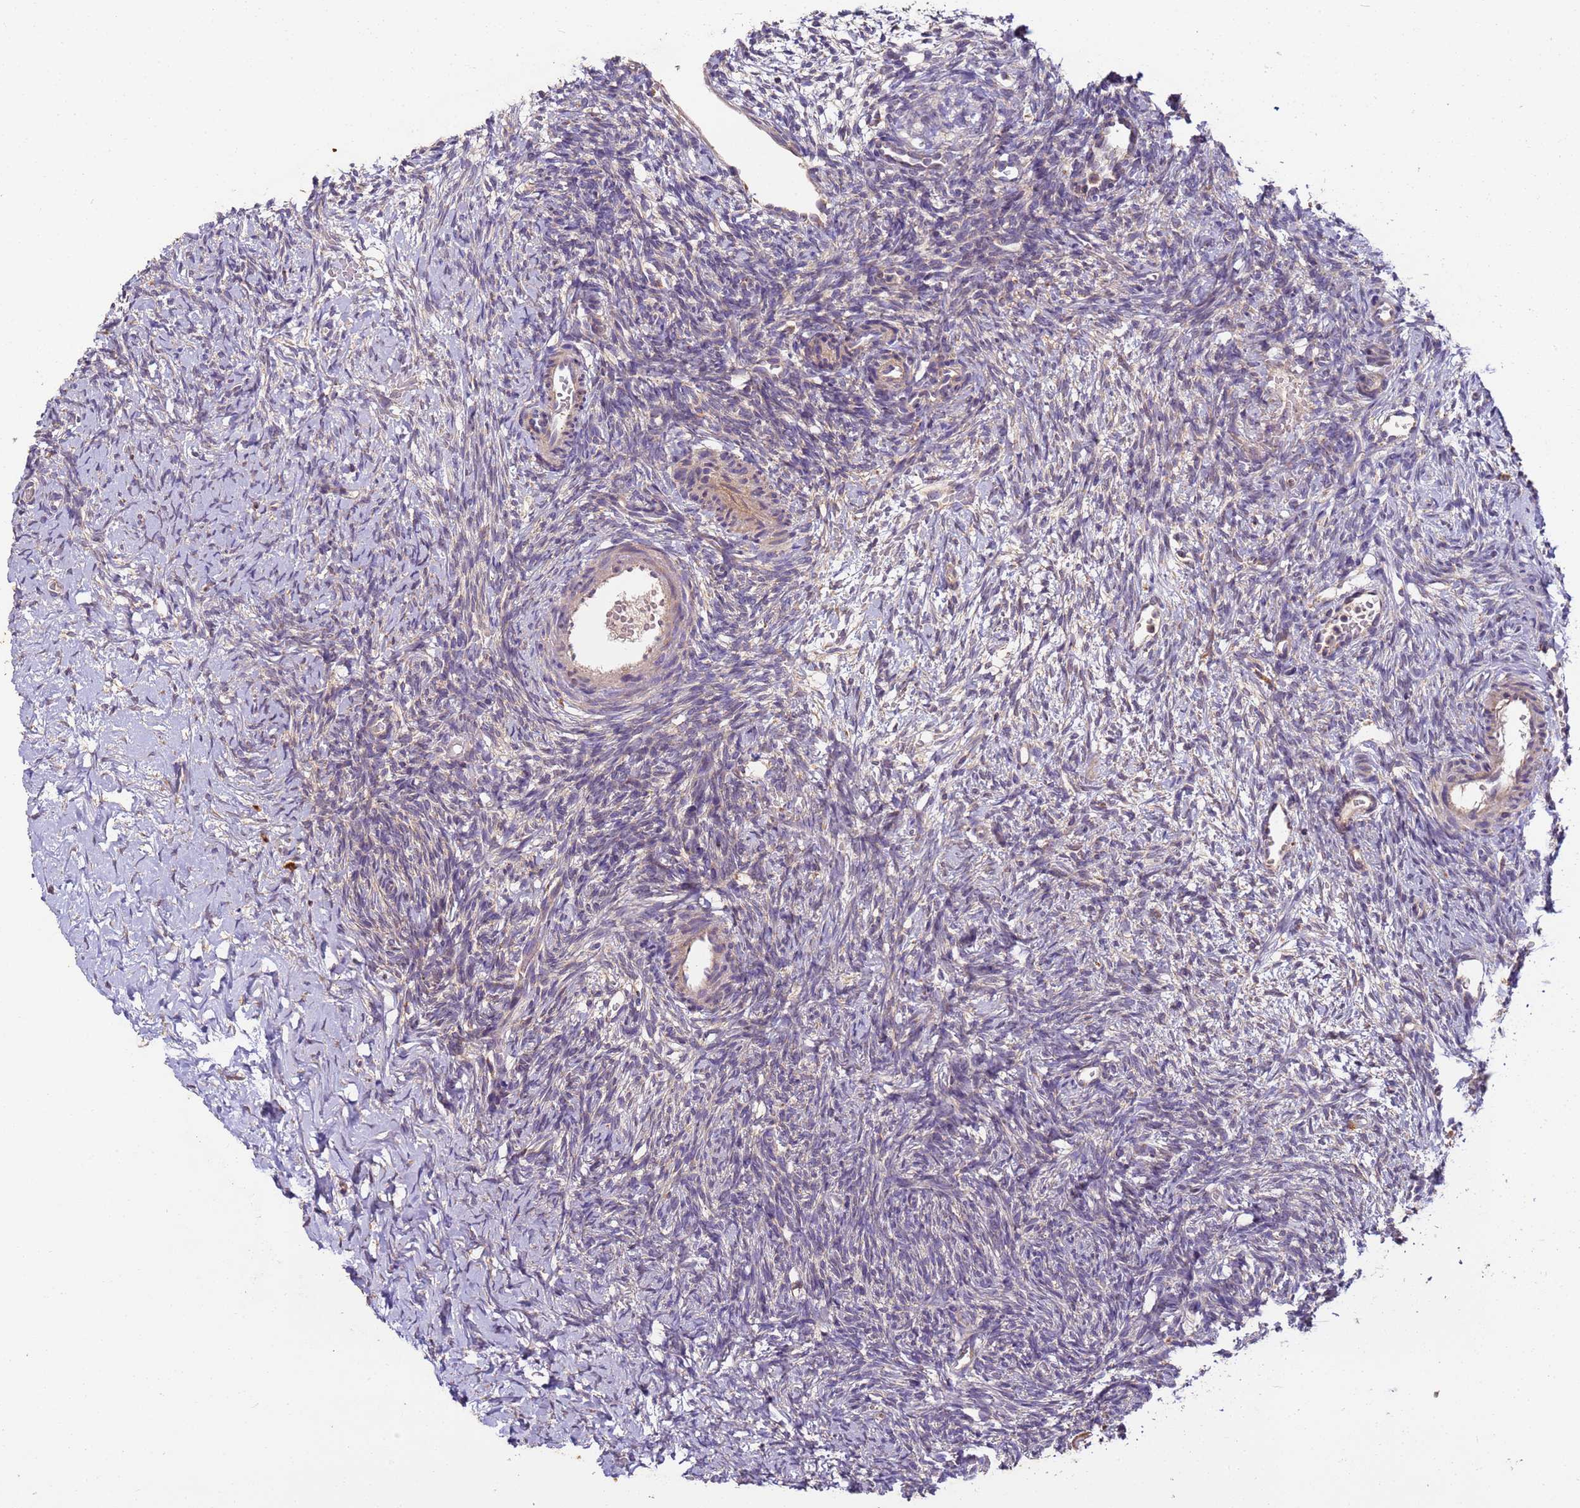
{"staining": {"intensity": "negative", "quantity": "none", "location": "none"}, "tissue": "ovary", "cell_type": "Ovarian stroma cells", "image_type": "normal", "snomed": [{"axis": "morphology", "description": "Normal tissue, NOS"}, {"axis": "topography", "description": "Ovary"}], "caption": "This is an immunohistochemistry (IHC) photomicrograph of benign human ovary. There is no expression in ovarian stroma cells.", "gene": "TIGAR", "patient": {"sex": "female", "age": 39}}